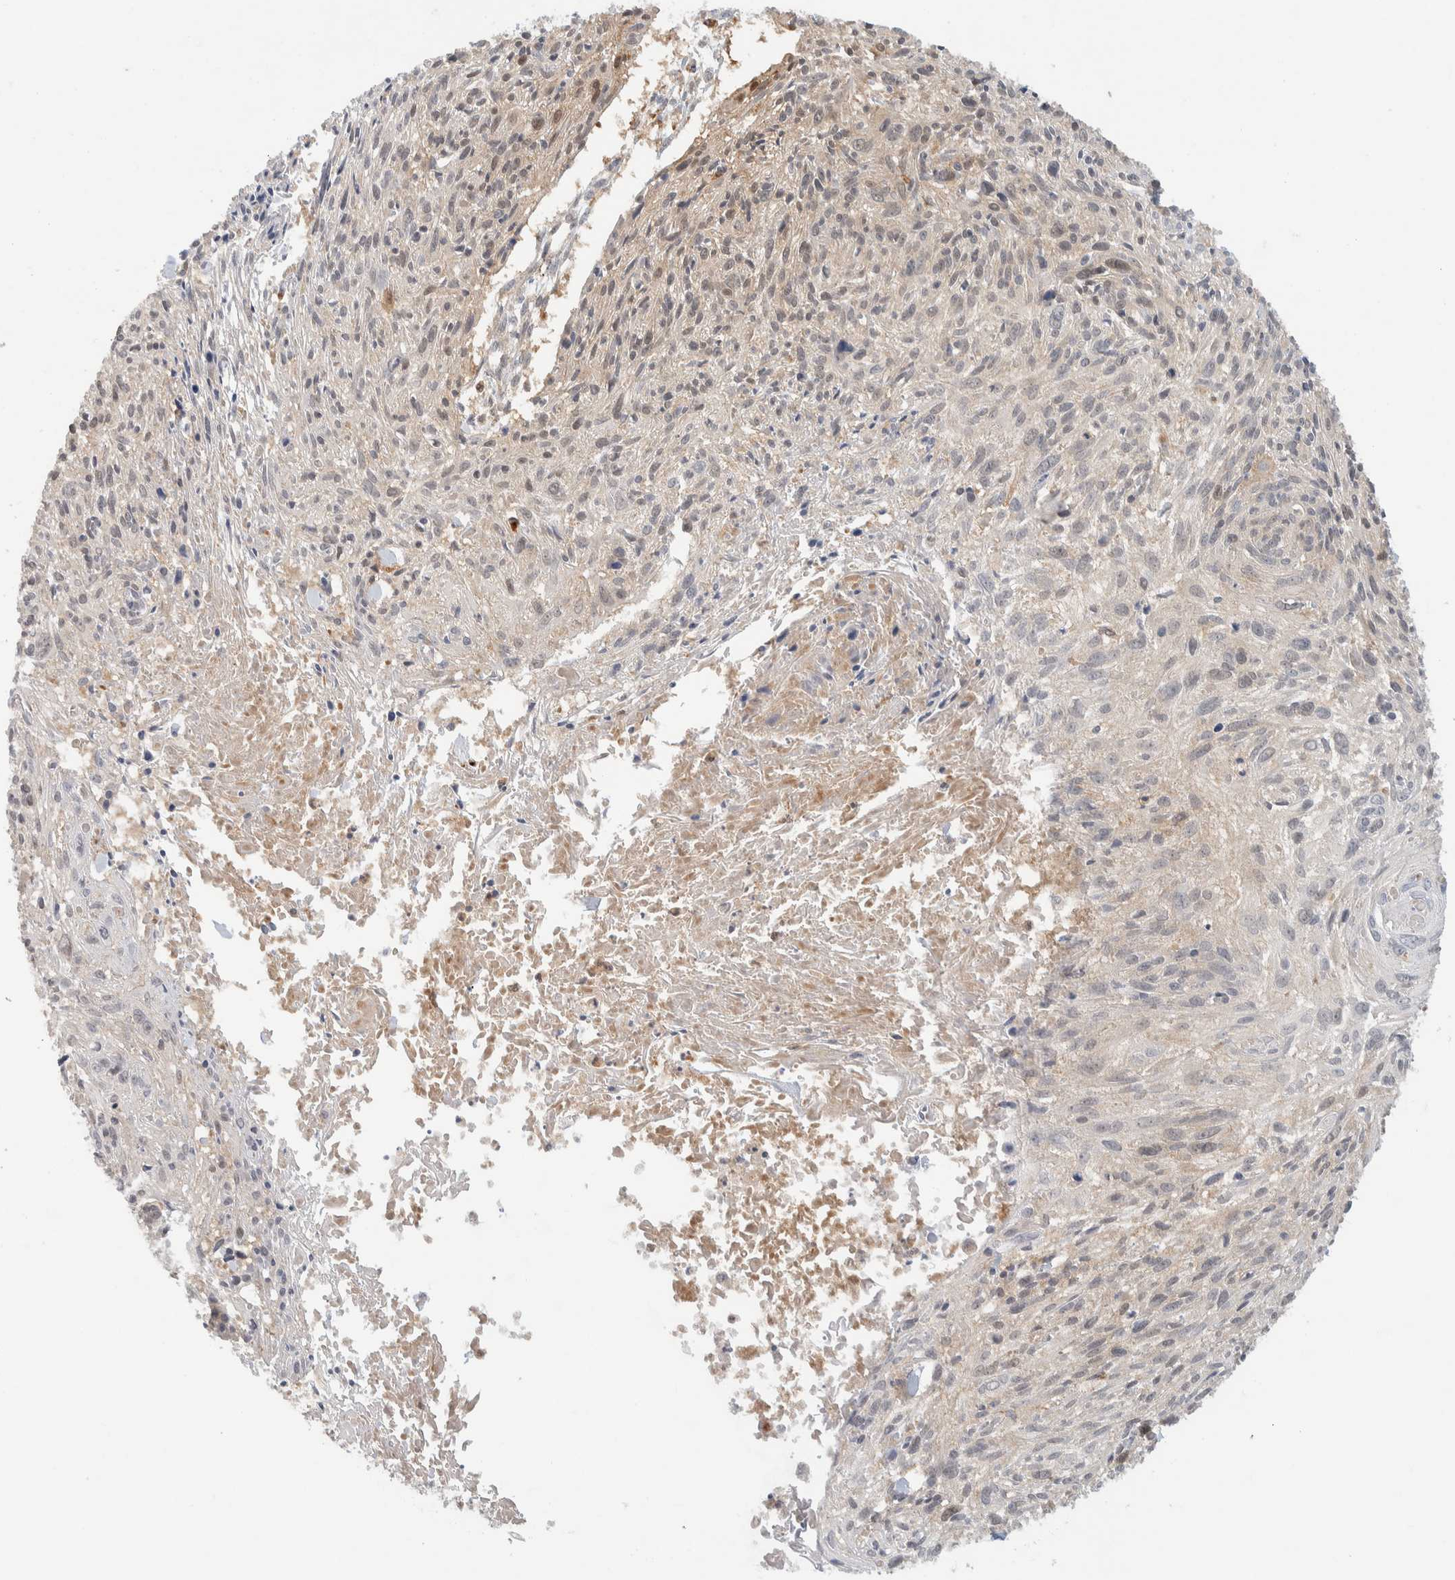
{"staining": {"intensity": "negative", "quantity": "none", "location": "none"}, "tissue": "cervical cancer", "cell_type": "Tumor cells", "image_type": "cancer", "snomed": [{"axis": "morphology", "description": "Squamous cell carcinoma, NOS"}, {"axis": "topography", "description": "Cervix"}], "caption": "There is no significant positivity in tumor cells of squamous cell carcinoma (cervical). (Stains: DAB immunohistochemistry (IHC) with hematoxylin counter stain, Microscopy: brightfield microscopy at high magnification).", "gene": "GCLM", "patient": {"sex": "female", "age": 51}}